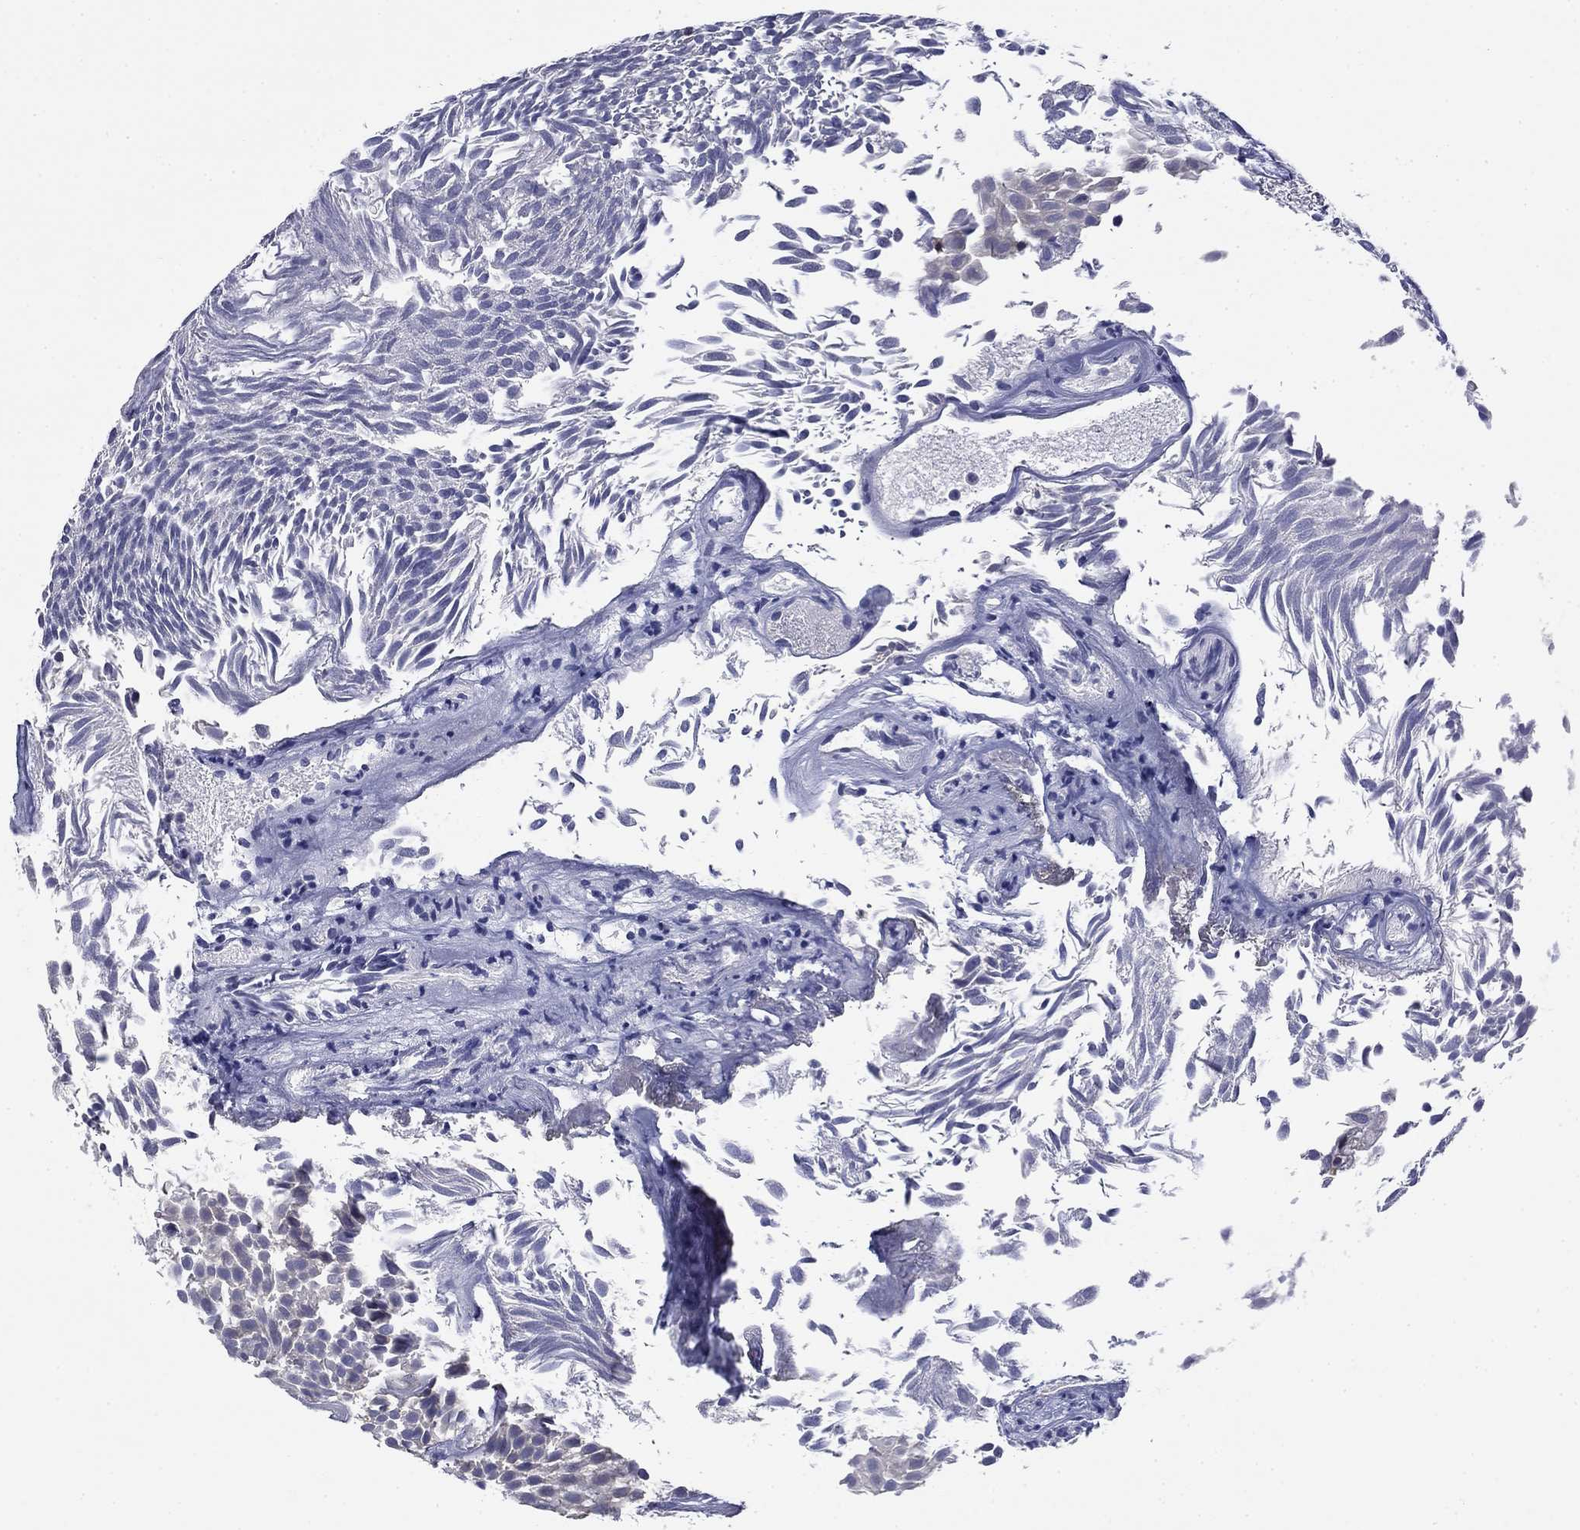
{"staining": {"intensity": "negative", "quantity": "none", "location": "none"}, "tissue": "urothelial cancer", "cell_type": "Tumor cells", "image_type": "cancer", "snomed": [{"axis": "morphology", "description": "Urothelial carcinoma, Low grade"}, {"axis": "topography", "description": "Urinary bladder"}], "caption": "The histopathology image shows no staining of tumor cells in low-grade urothelial carcinoma. (Brightfield microscopy of DAB (3,3'-diaminobenzidine) IHC at high magnification).", "gene": "POU2F2", "patient": {"sex": "male", "age": 52}}